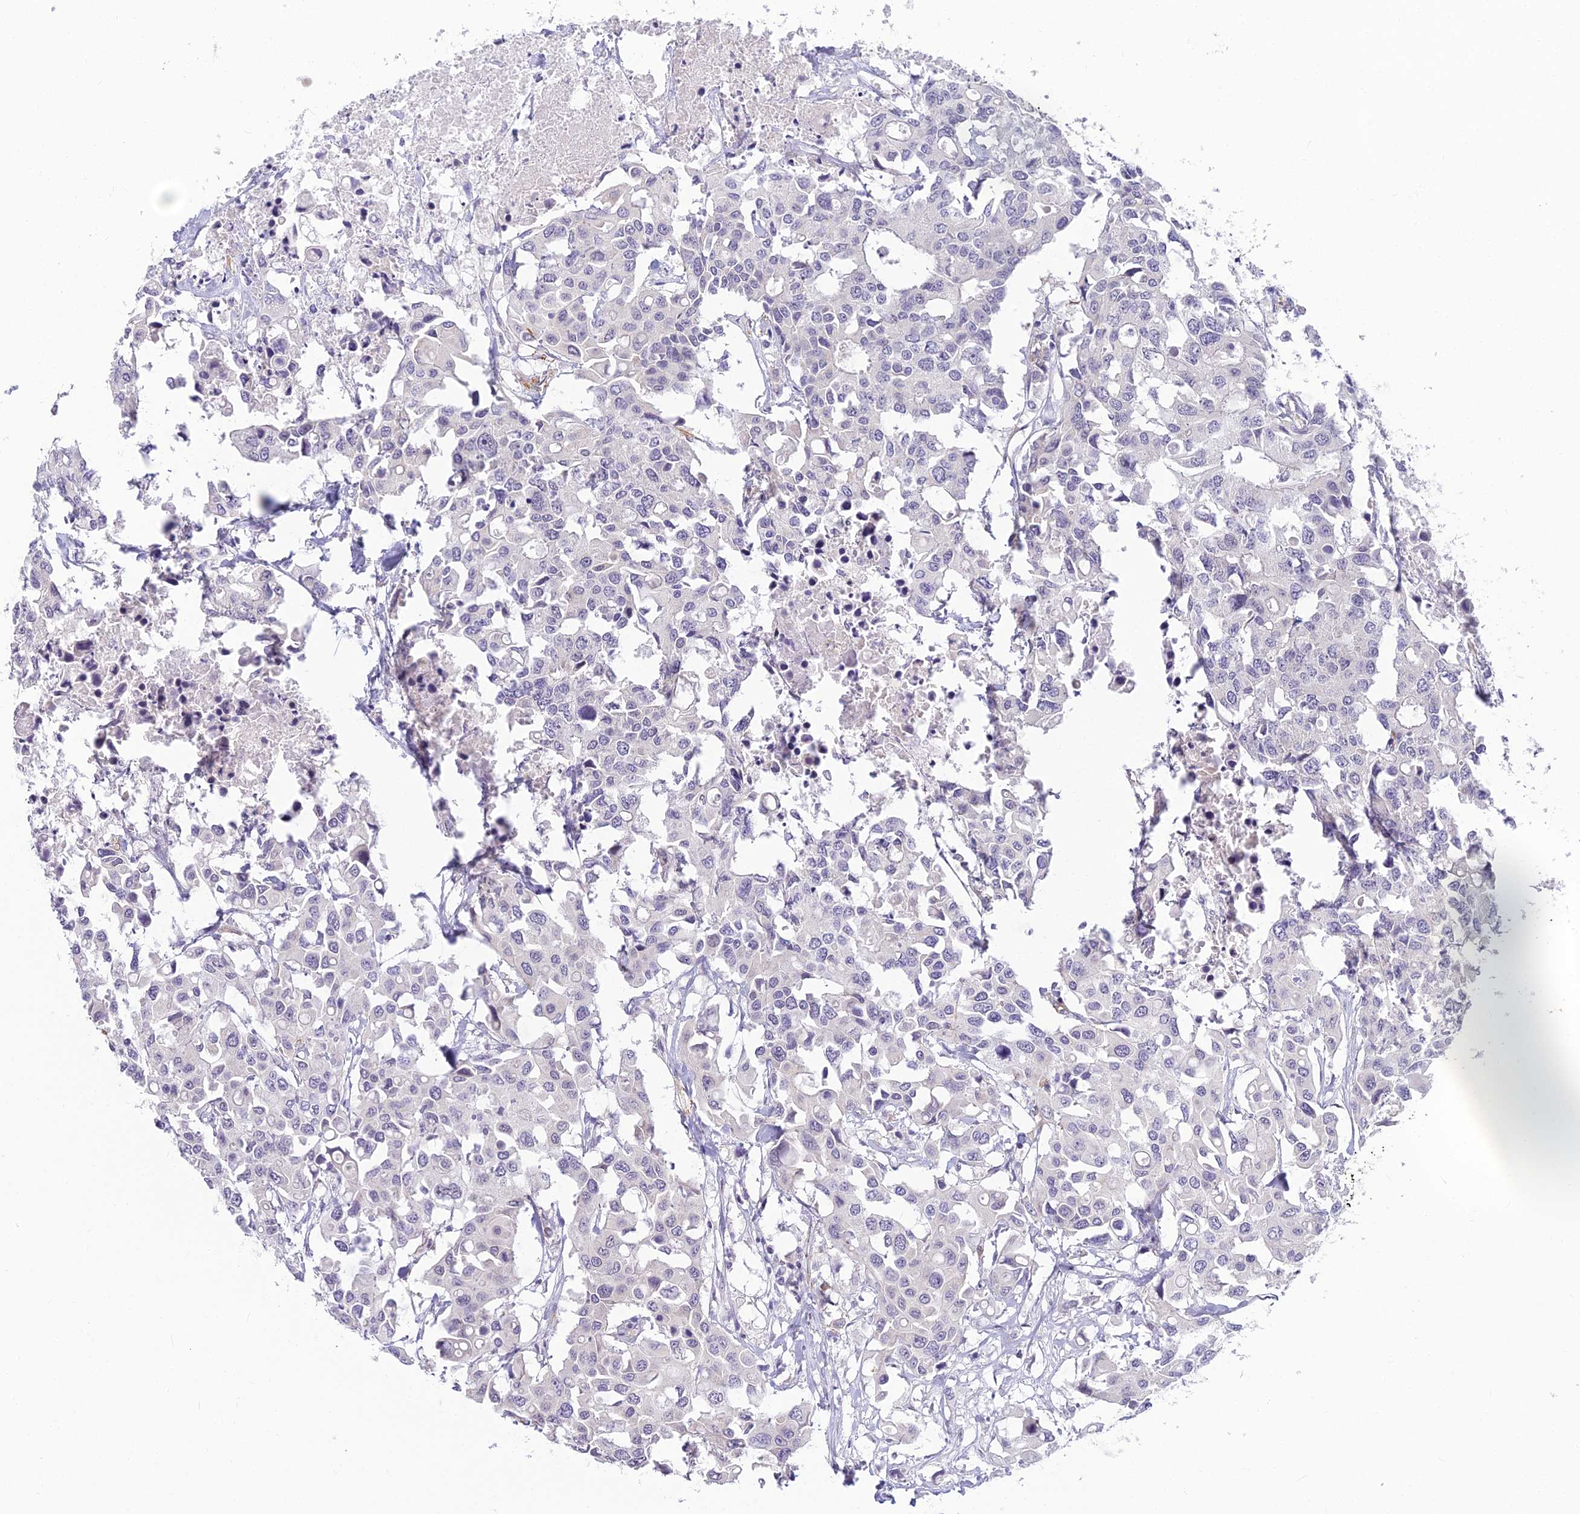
{"staining": {"intensity": "negative", "quantity": "none", "location": "none"}, "tissue": "colorectal cancer", "cell_type": "Tumor cells", "image_type": "cancer", "snomed": [{"axis": "morphology", "description": "Adenocarcinoma, NOS"}, {"axis": "topography", "description": "Colon"}], "caption": "Colorectal adenocarcinoma stained for a protein using immunohistochemistry displays no positivity tumor cells.", "gene": "RGL3", "patient": {"sex": "male", "age": 77}}